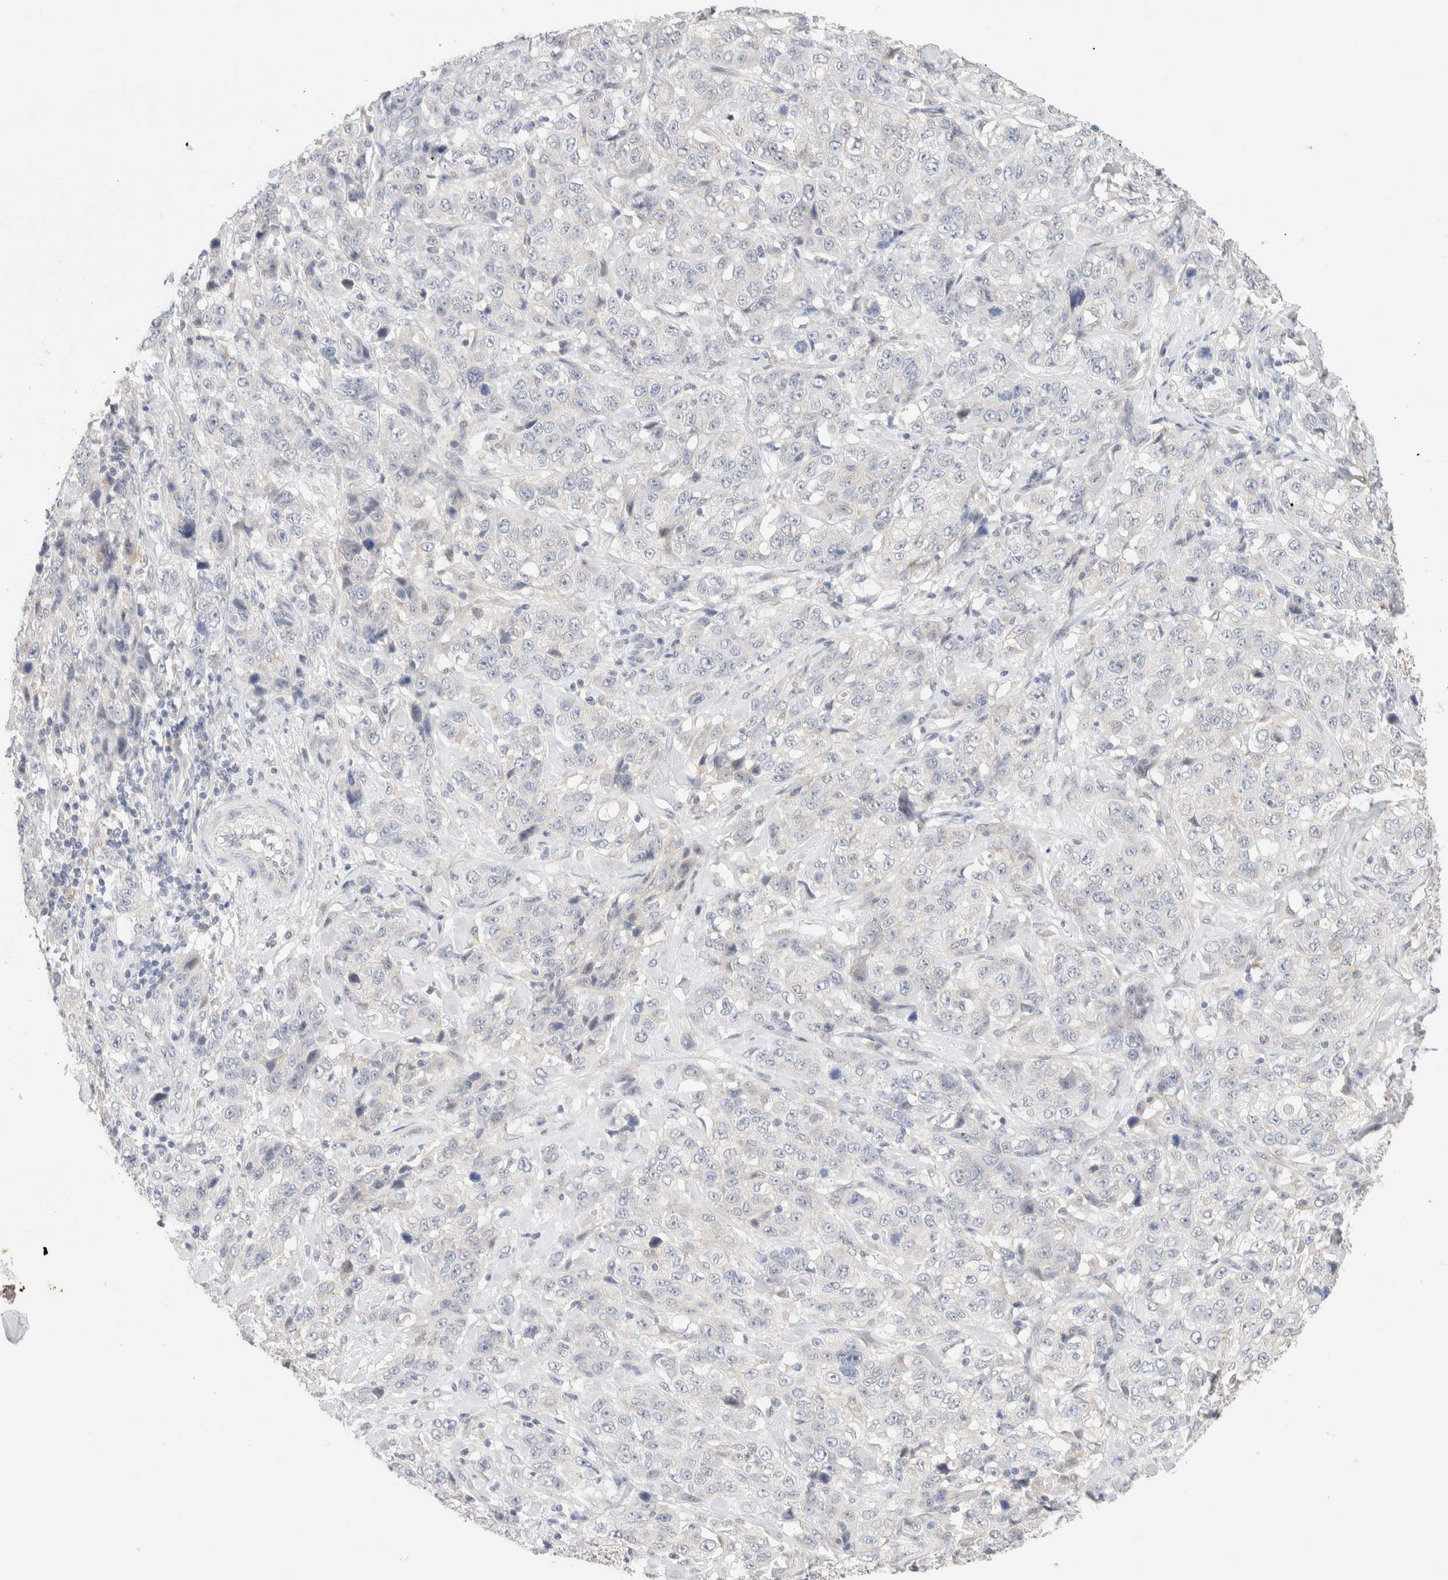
{"staining": {"intensity": "negative", "quantity": "none", "location": "none"}, "tissue": "stomach cancer", "cell_type": "Tumor cells", "image_type": "cancer", "snomed": [{"axis": "morphology", "description": "Adenocarcinoma, NOS"}, {"axis": "topography", "description": "Stomach"}], "caption": "Immunohistochemistry image of neoplastic tissue: human stomach cancer (adenocarcinoma) stained with DAB (3,3'-diaminobenzidine) reveals no significant protein positivity in tumor cells.", "gene": "SPATA20", "patient": {"sex": "male", "age": 48}}